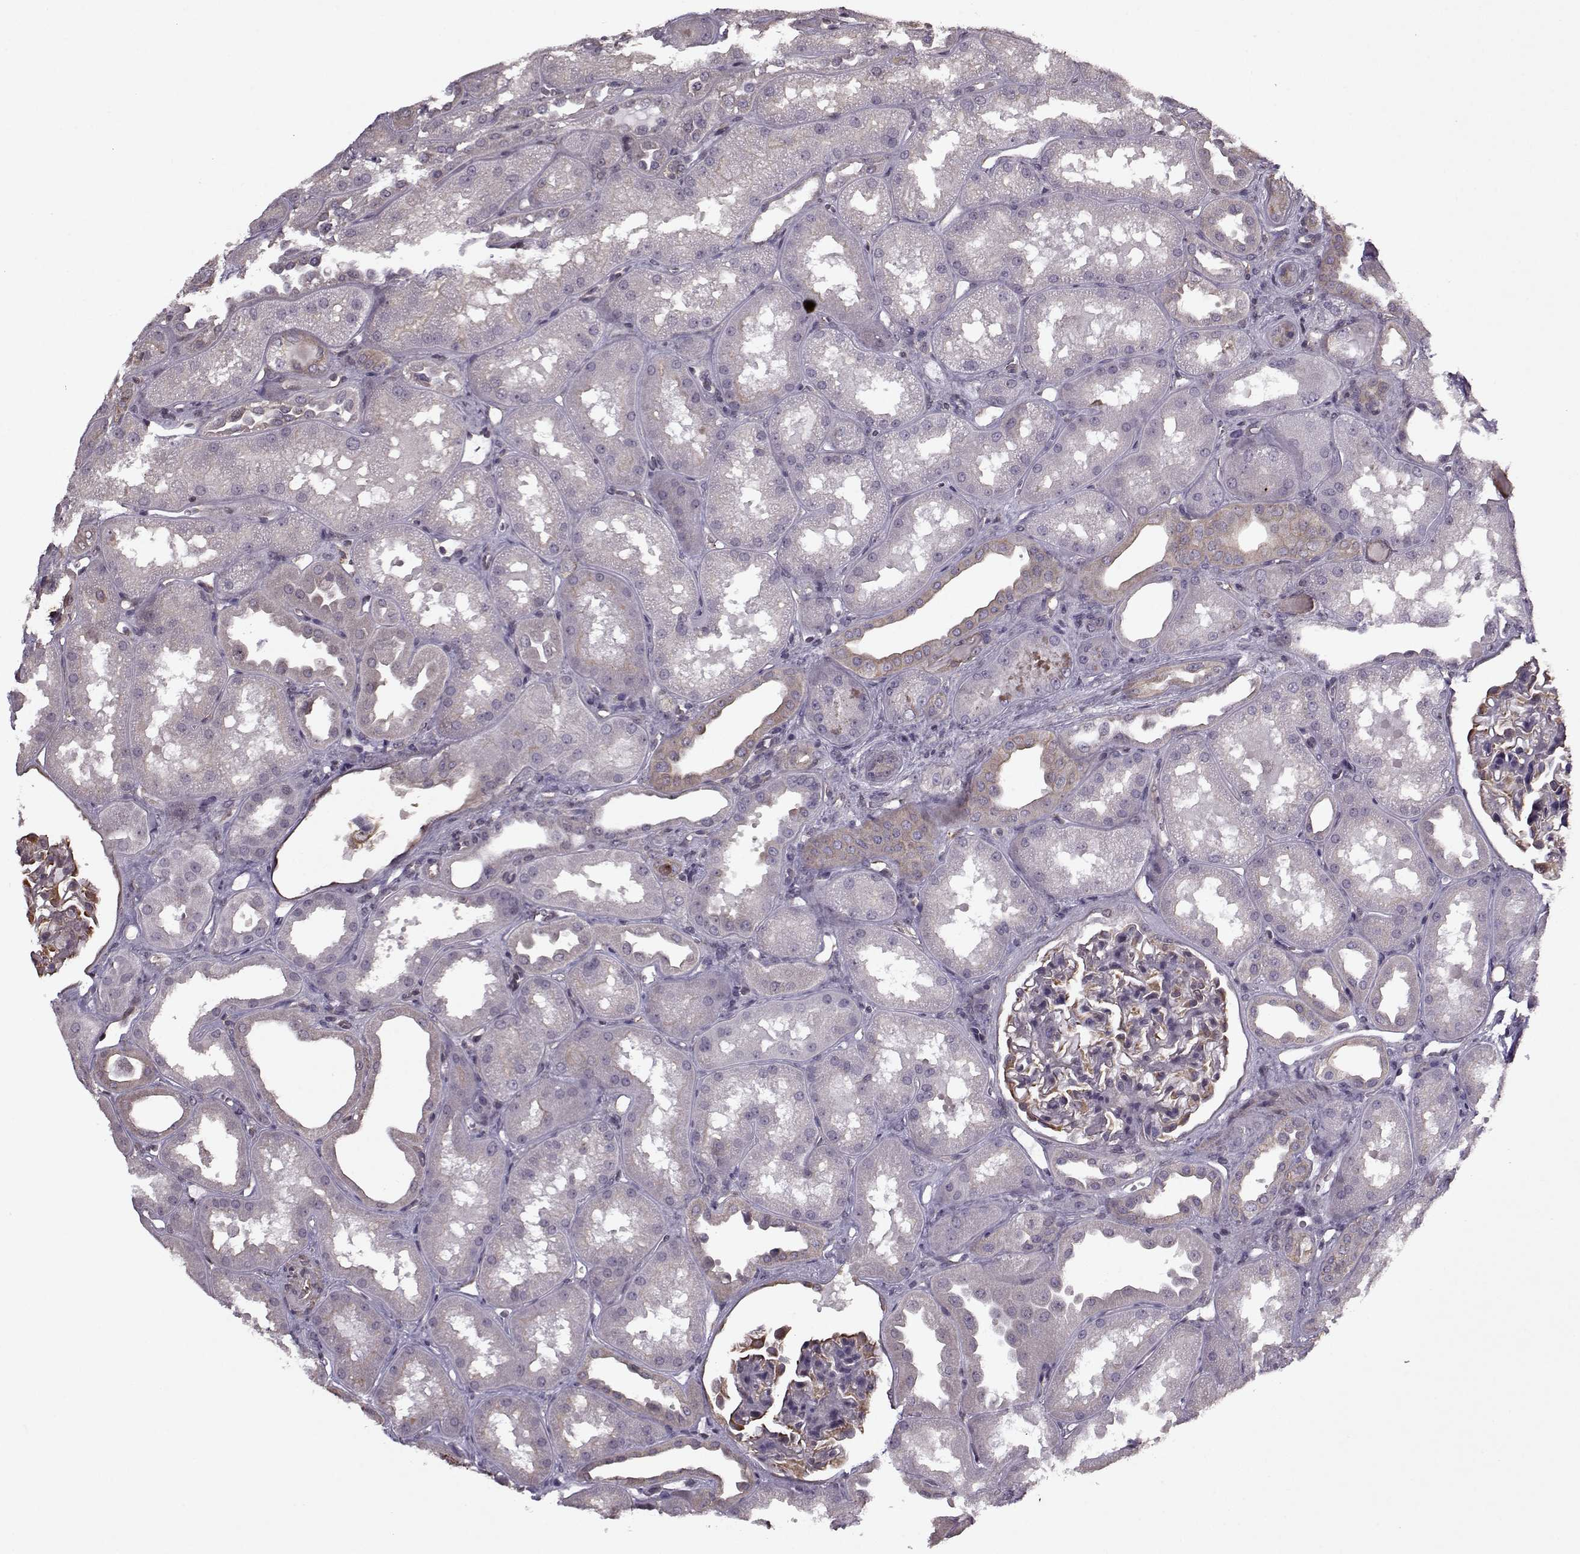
{"staining": {"intensity": "moderate", "quantity": "25%-75%", "location": "cytoplasmic/membranous"}, "tissue": "kidney", "cell_type": "Cells in glomeruli", "image_type": "normal", "snomed": [{"axis": "morphology", "description": "Normal tissue, NOS"}, {"axis": "topography", "description": "Kidney"}], "caption": "Brown immunohistochemical staining in normal human kidney displays moderate cytoplasmic/membranous staining in about 25%-75% of cells in glomeruli.", "gene": "KRT9", "patient": {"sex": "male", "age": 61}}